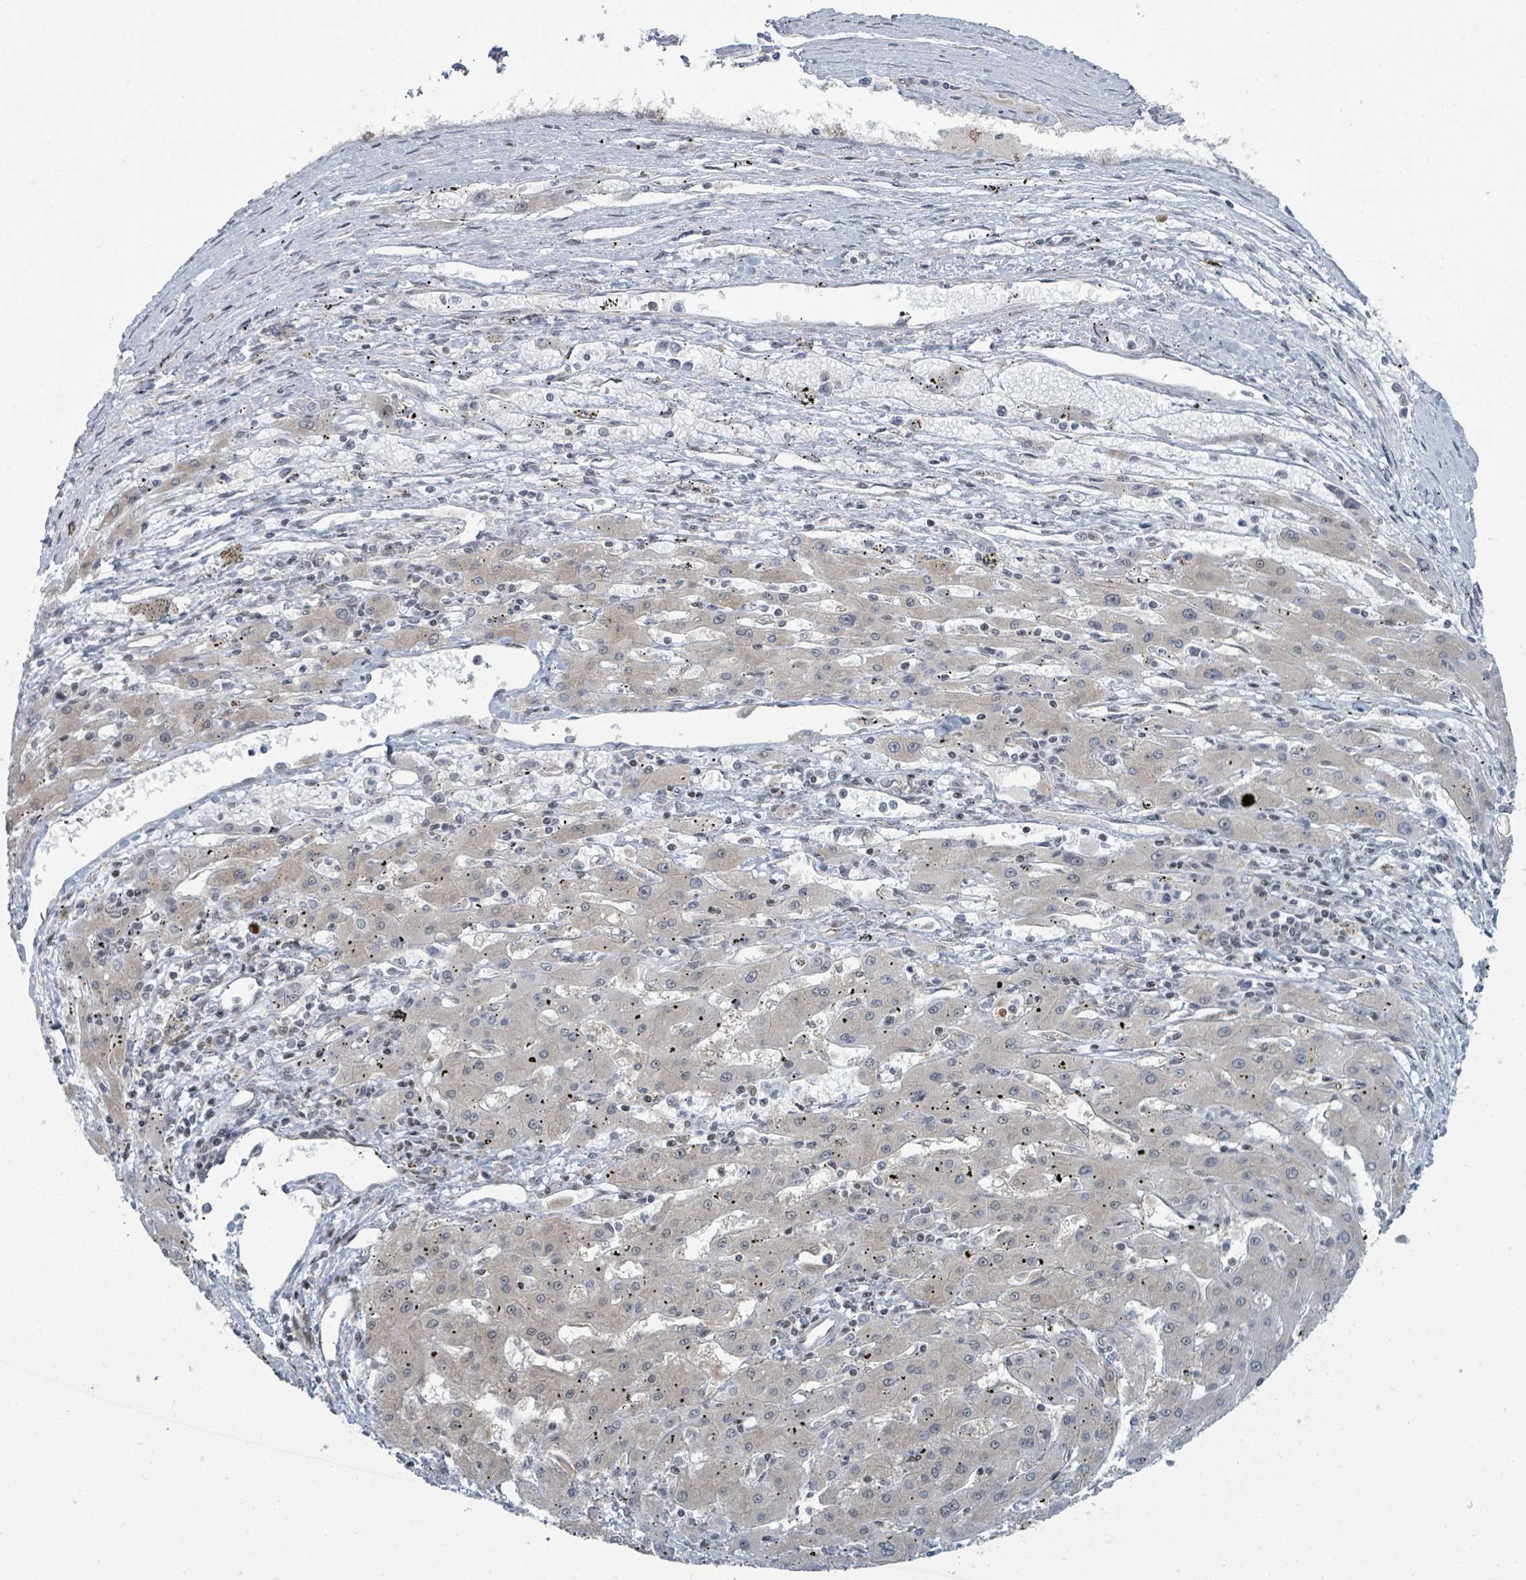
{"staining": {"intensity": "negative", "quantity": "none", "location": "none"}, "tissue": "liver cancer", "cell_type": "Tumor cells", "image_type": "cancer", "snomed": [{"axis": "morphology", "description": "Carcinoma, Hepatocellular, NOS"}, {"axis": "topography", "description": "Liver"}], "caption": "DAB immunohistochemical staining of human liver cancer exhibits no significant positivity in tumor cells. Brightfield microscopy of IHC stained with DAB (brown) and hematoxylin (blue), captured at high magnification.", "gene": "PSMG2", "patient": {"sex": "male", "age": 72}}